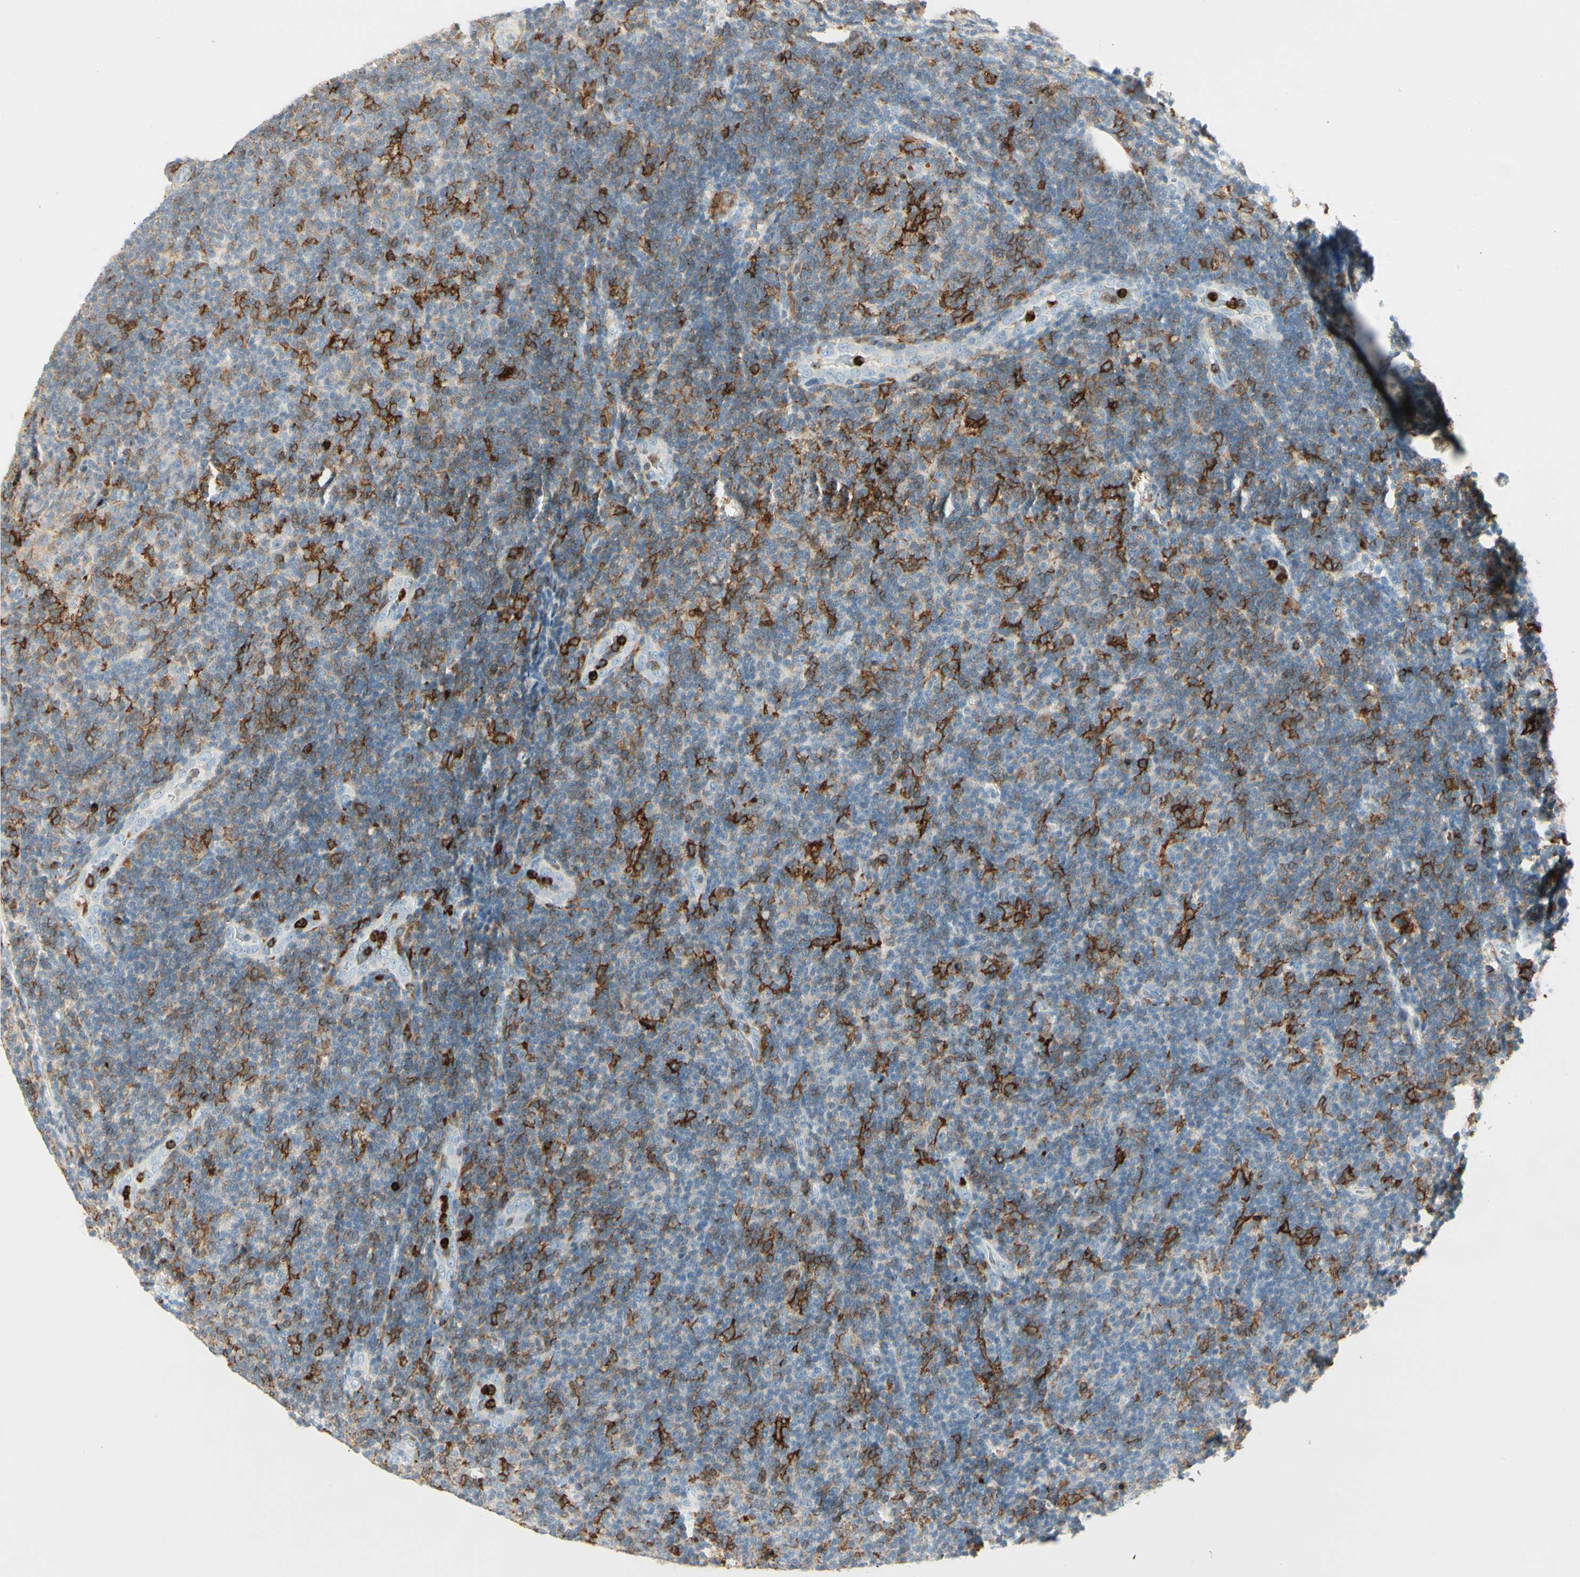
{"staining": {"intensity": "moderate", "quantity": "<25%", "location": "cytoplasmic/membranous"}, "tissue": "lymphoma", "cell_type": "Tumor cells", "image_type": "cancer", "snomed": [{"axis": "morphology", "description": "Malignant lymphoma, non-Hodgkin's type, Low grade"}, {"axis": "topography", "description": "Lymph node"}], "caption": "A high-resolution micrograph shows immunohistochemistry (IHC) staining of lymphoma, which reveals moderate cytoplasmic/membranous expression in about <25% of tumor cells.", "gene": "ITGB2", "patient": {"sex": "male", "age": 83}}